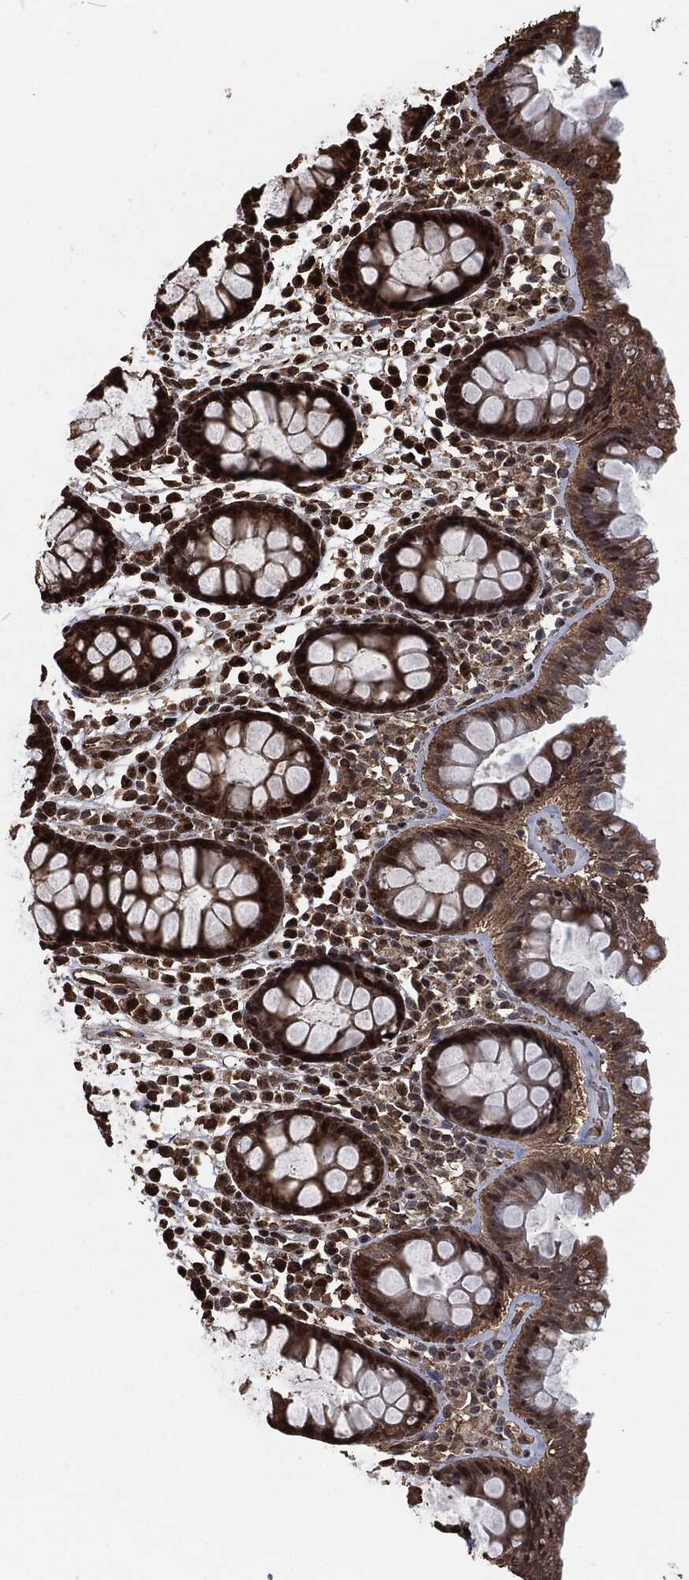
{"staining": {"intensity": "strong", "quantity": ">75%", "location": "nuclear"}, "tissue": "colon", "cell_type": "Endothelial cells", "image_type": "normal", "snomed": [{"axis": "morphology", "description": "Normal tissue, NOS"}, {"axis": "topography", "description": "Colon"}], "caption": "This histopathology image exhibits immunohistochemistry (IHC) staining of unremarkable colon, with high strong nuclear positivity in approximately >75% of endothelial cells.", "gene": "SNAI1", "patient": {"sex": "male", "age": 76}}